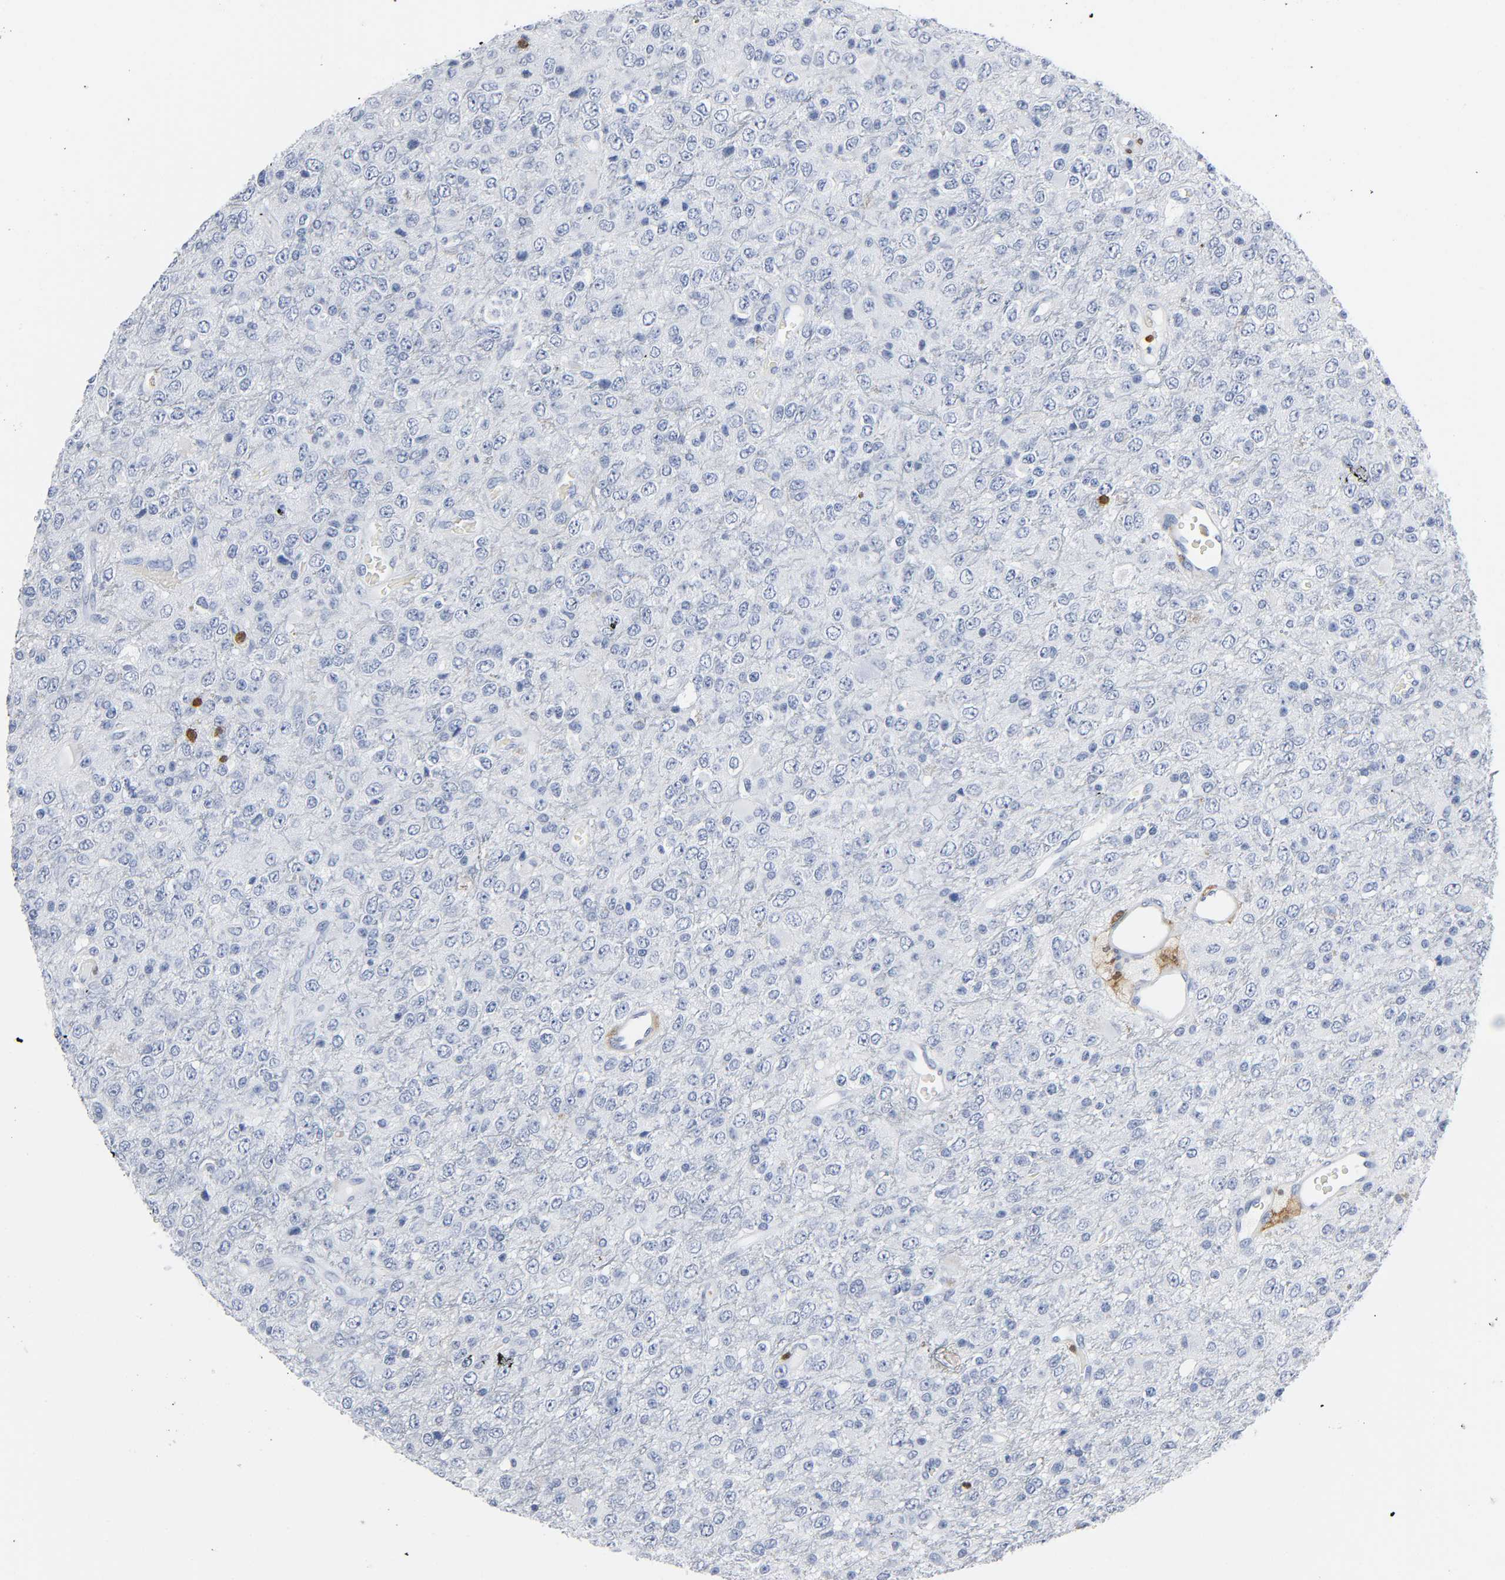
{"staining": {"intensity": "negative", "quantity": "none", "location": "none"}, "tissue": "glioma", "cell_type": "Tumor cells", "image_type": "cancer", "snomed": [{"axis": "morphology", "description": "Glioma, malignant, High grade"}, {"axis": "topography", "description": "pancreas cauda"}], "caption": "Tumor cells show no significant protein positivity in glioma.", "gene": "DOK2", "patient": {"sex": "male", "age": 60}}